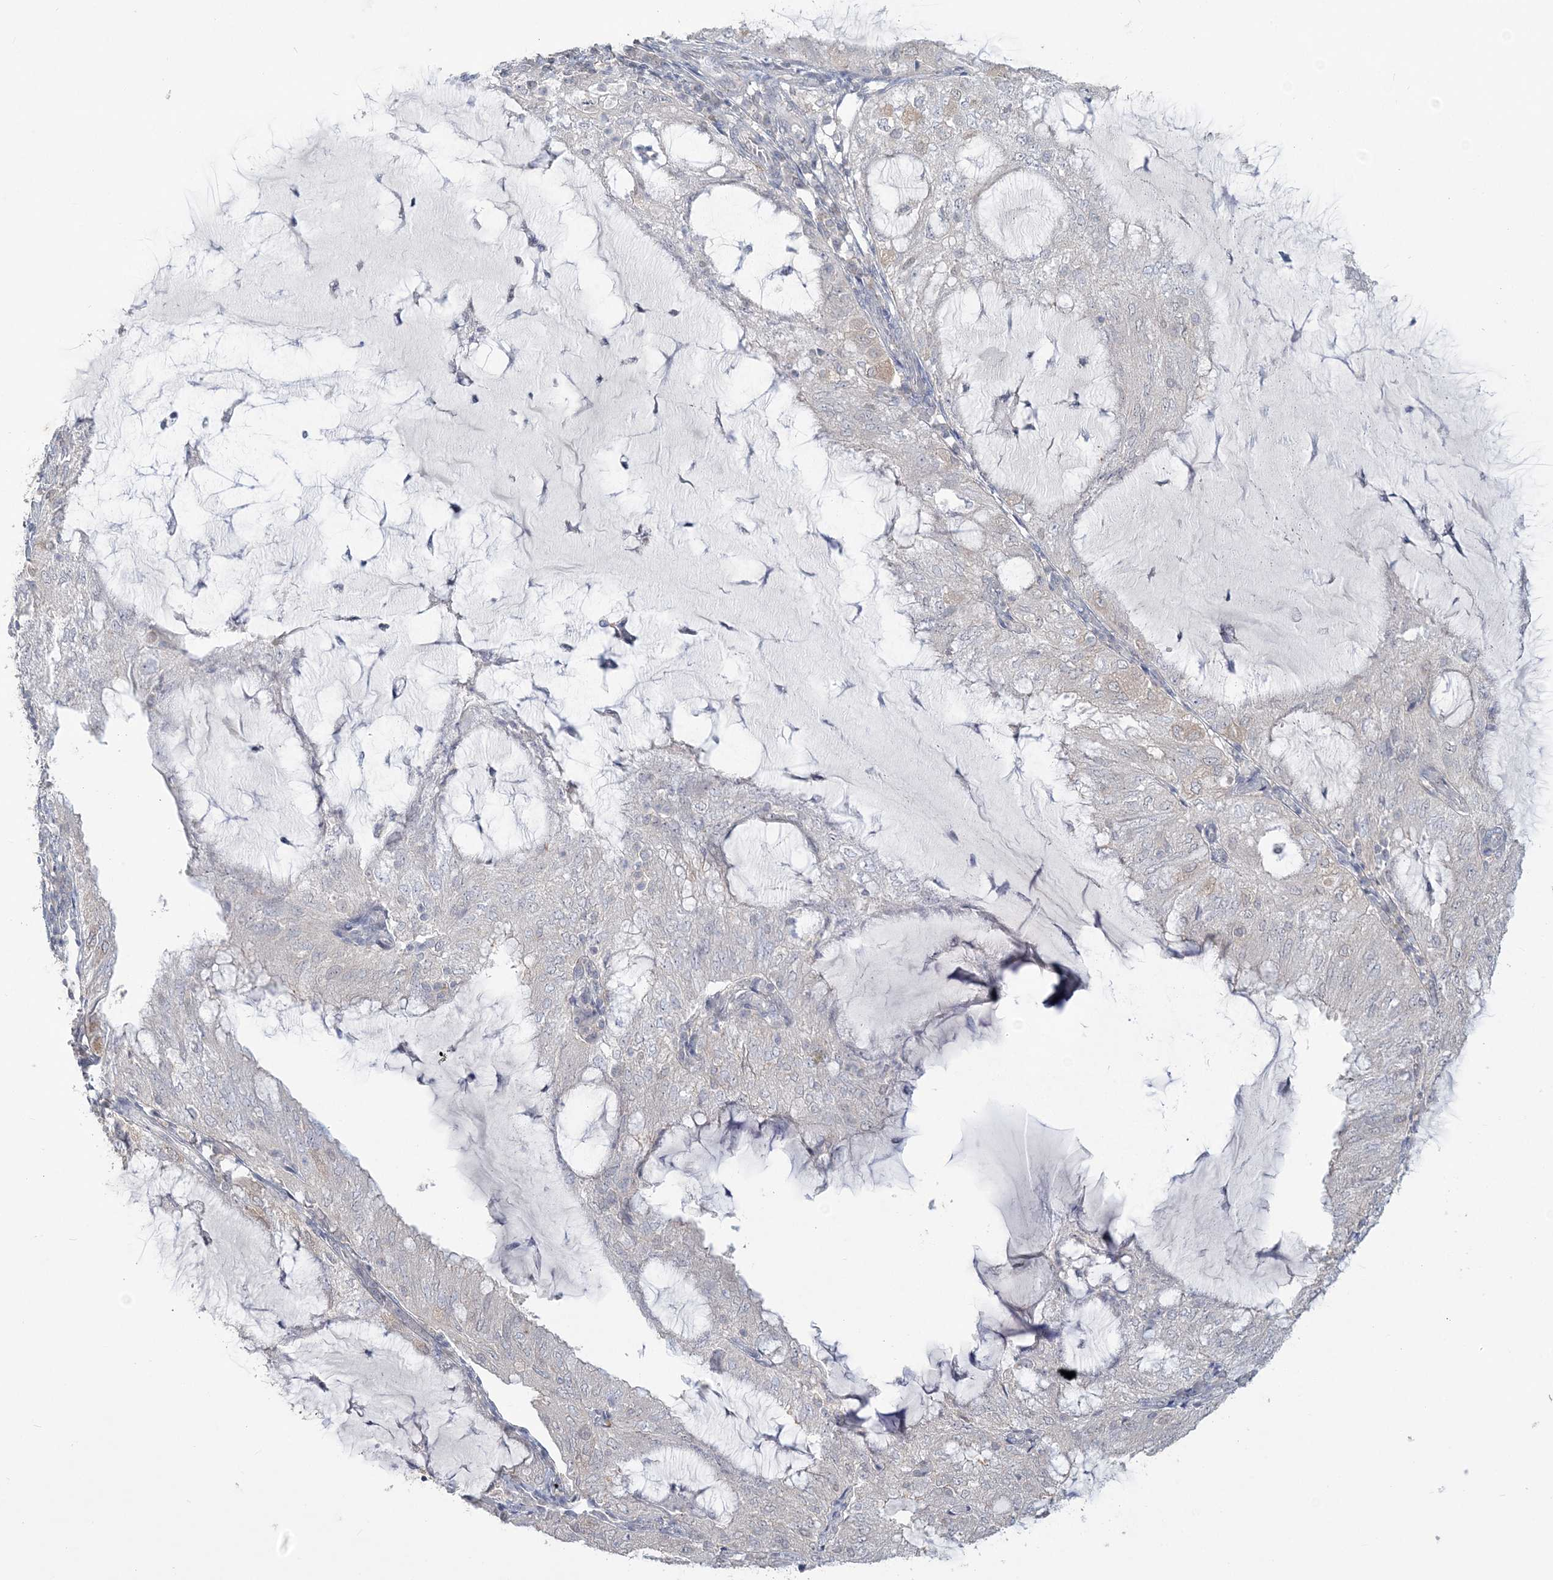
{"staining": {"intensity": "weak", "quantity": "<25%", "location": "cytoplasmic/membranous"}, "tissue": "endometrial cancer", "cell_type": "Tumor cells", "image_type": "cancer", "snomed": [{"axis": "morphology", "description": "Adenocarcinoma, NOS"}, {"axis": "topography", "description": "Endometrium"}], "caption": "High magnification brightfield microscopy of adenocarcinoma (endometrial) stained with DAB (brown) and counterstained with hematoxylin (blue): tumor cells show no significant staining.", "gene": "ANKS1A", "patient": {"sex": "female", "age": 81}}